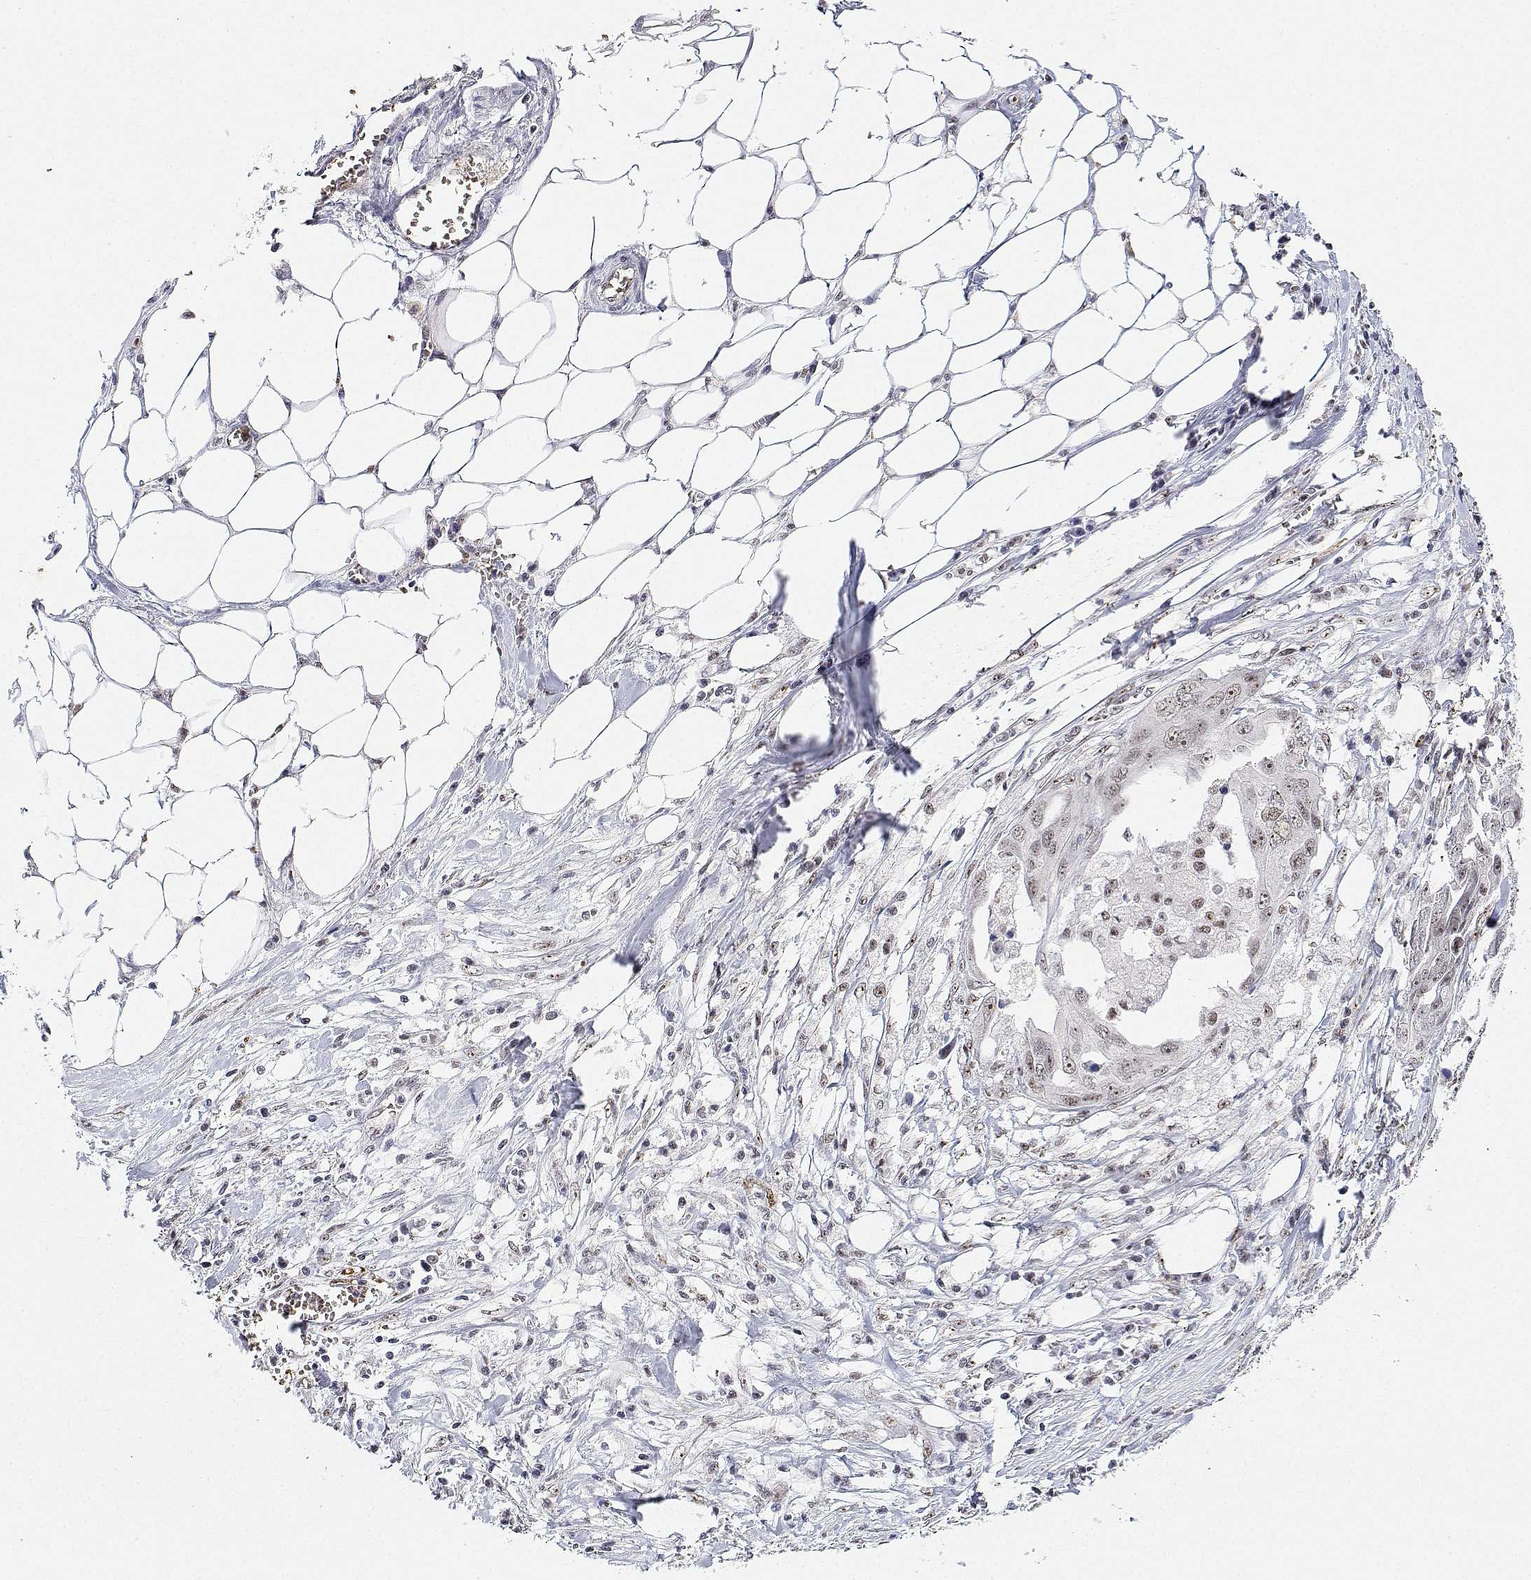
{"staining": {"intensity": "moderate", "quantity": "25%-75%", "location": "nuclear"}, "tissue": "ovarian cancer", "cell_type": "Tumor cells", "image_type": "cancer", "snomed": [{"axis": "morphology", "description": "Carcinoma, endometroid"}, {"axis": "topography", "description": "Ovary"}], "caption": "Endometroid carcinoma (ovarian) was stained to show a protein in brown. There is medium levels of moderate nuclear positivity in approximately 25%-75% of tumor cells.", "gene": "ADAR", "patient": {"sex": "female", "age": 70}}